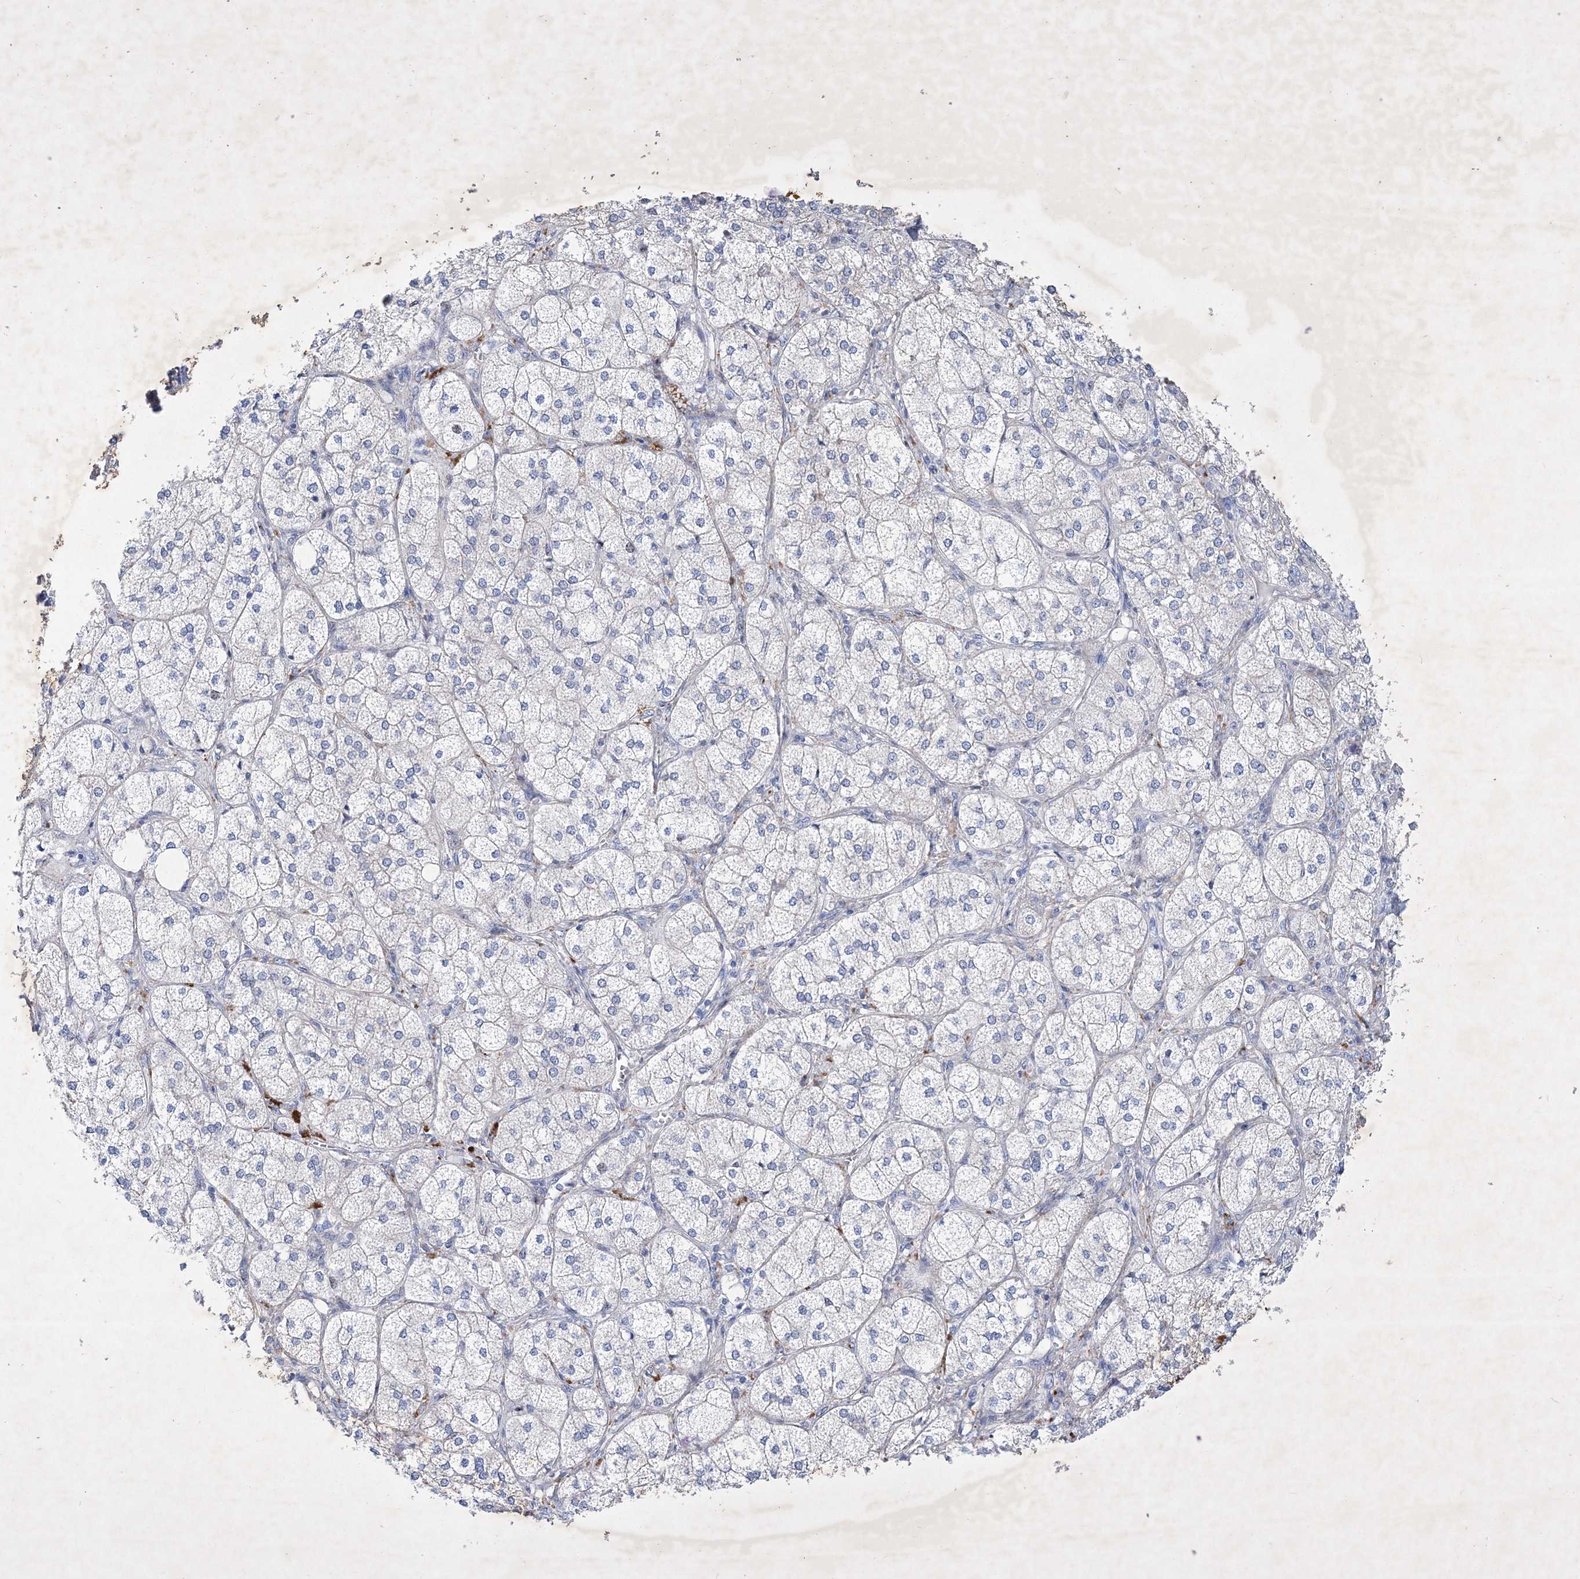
{"staining": {"intensity": "moderate", "quantity": "<25%", "location": "cytoplasmic/membranous"}, "tissue": "adrenal gland", "cell_type": "Glandular cells", "image_type": "normal", "snomed": [{"axis": "morphology", "description": "Normal tissue, NOS"}, {"axis": "topography", "description": "Adrenal gland"}], "caption": "A low amount of moderate cytoplasmic/membranous positivity is appreciated in approximately <25% of glandular cells in normal adrenal gland. The protein is shown in brown color, while the nuclei are stained blue.", "gene": "GPN1", "patient": {"sex": "female", "age": 61}}